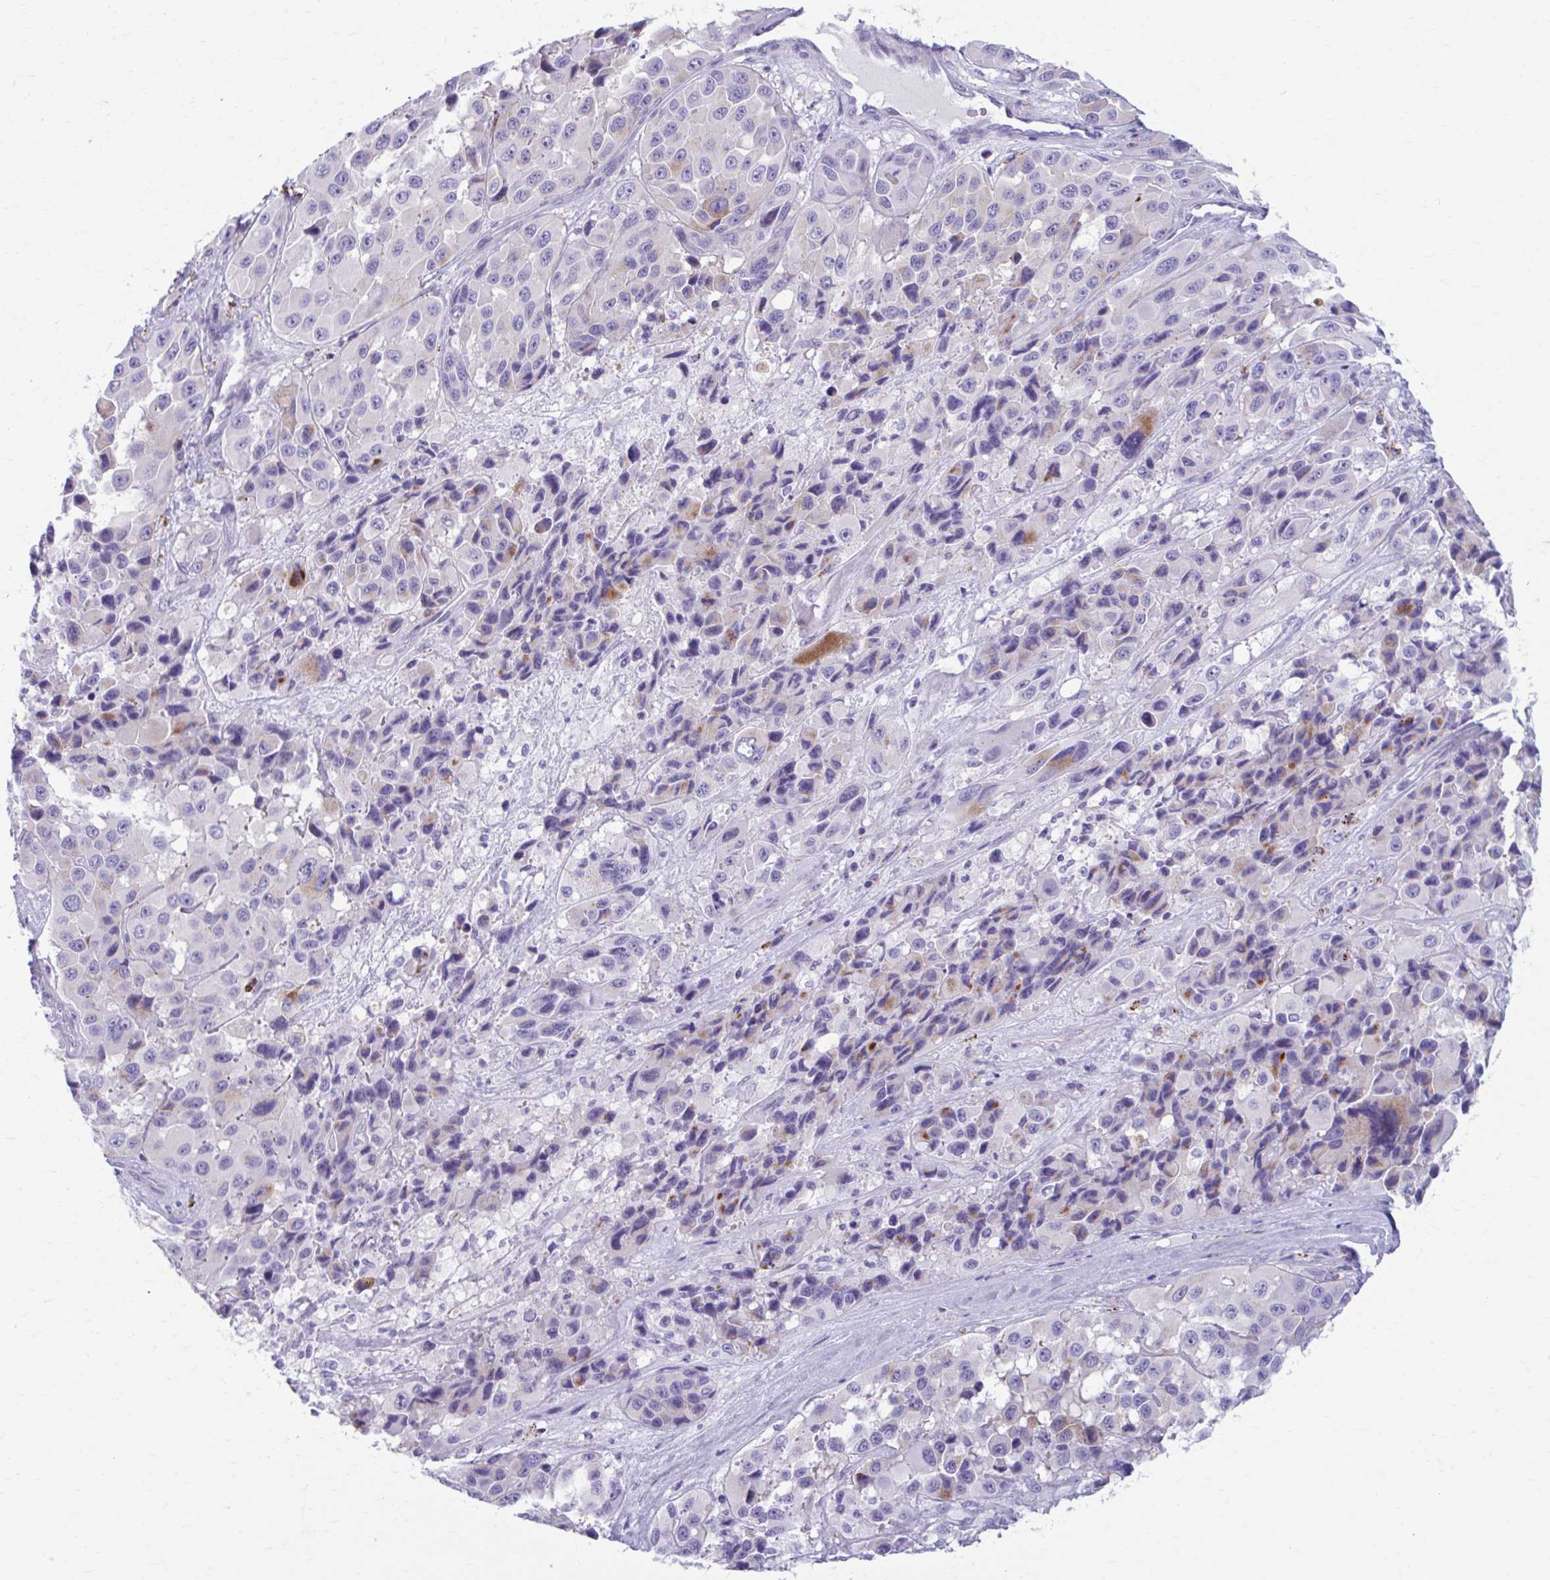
{"staining": {"intensity": "moderate", "quantity": "<25%", "location": "cytoplasmic/membranous"}, "tissue": "melanoma", "cell_type": "Tumor cells", "image_type": "cancer", "snomed": [{"axis": "morphology", "description": "Malignant melanoma, Metastatic site"}, {"axis": "topography", "description": "Lymph node"}], "caption": "An image of melanoma stained for a protein shows moderate cytoplasmic/membranous brown staining in tumor cells.", "gene": "C12orf71", "patient": {"sex": "female", "age": 65}}